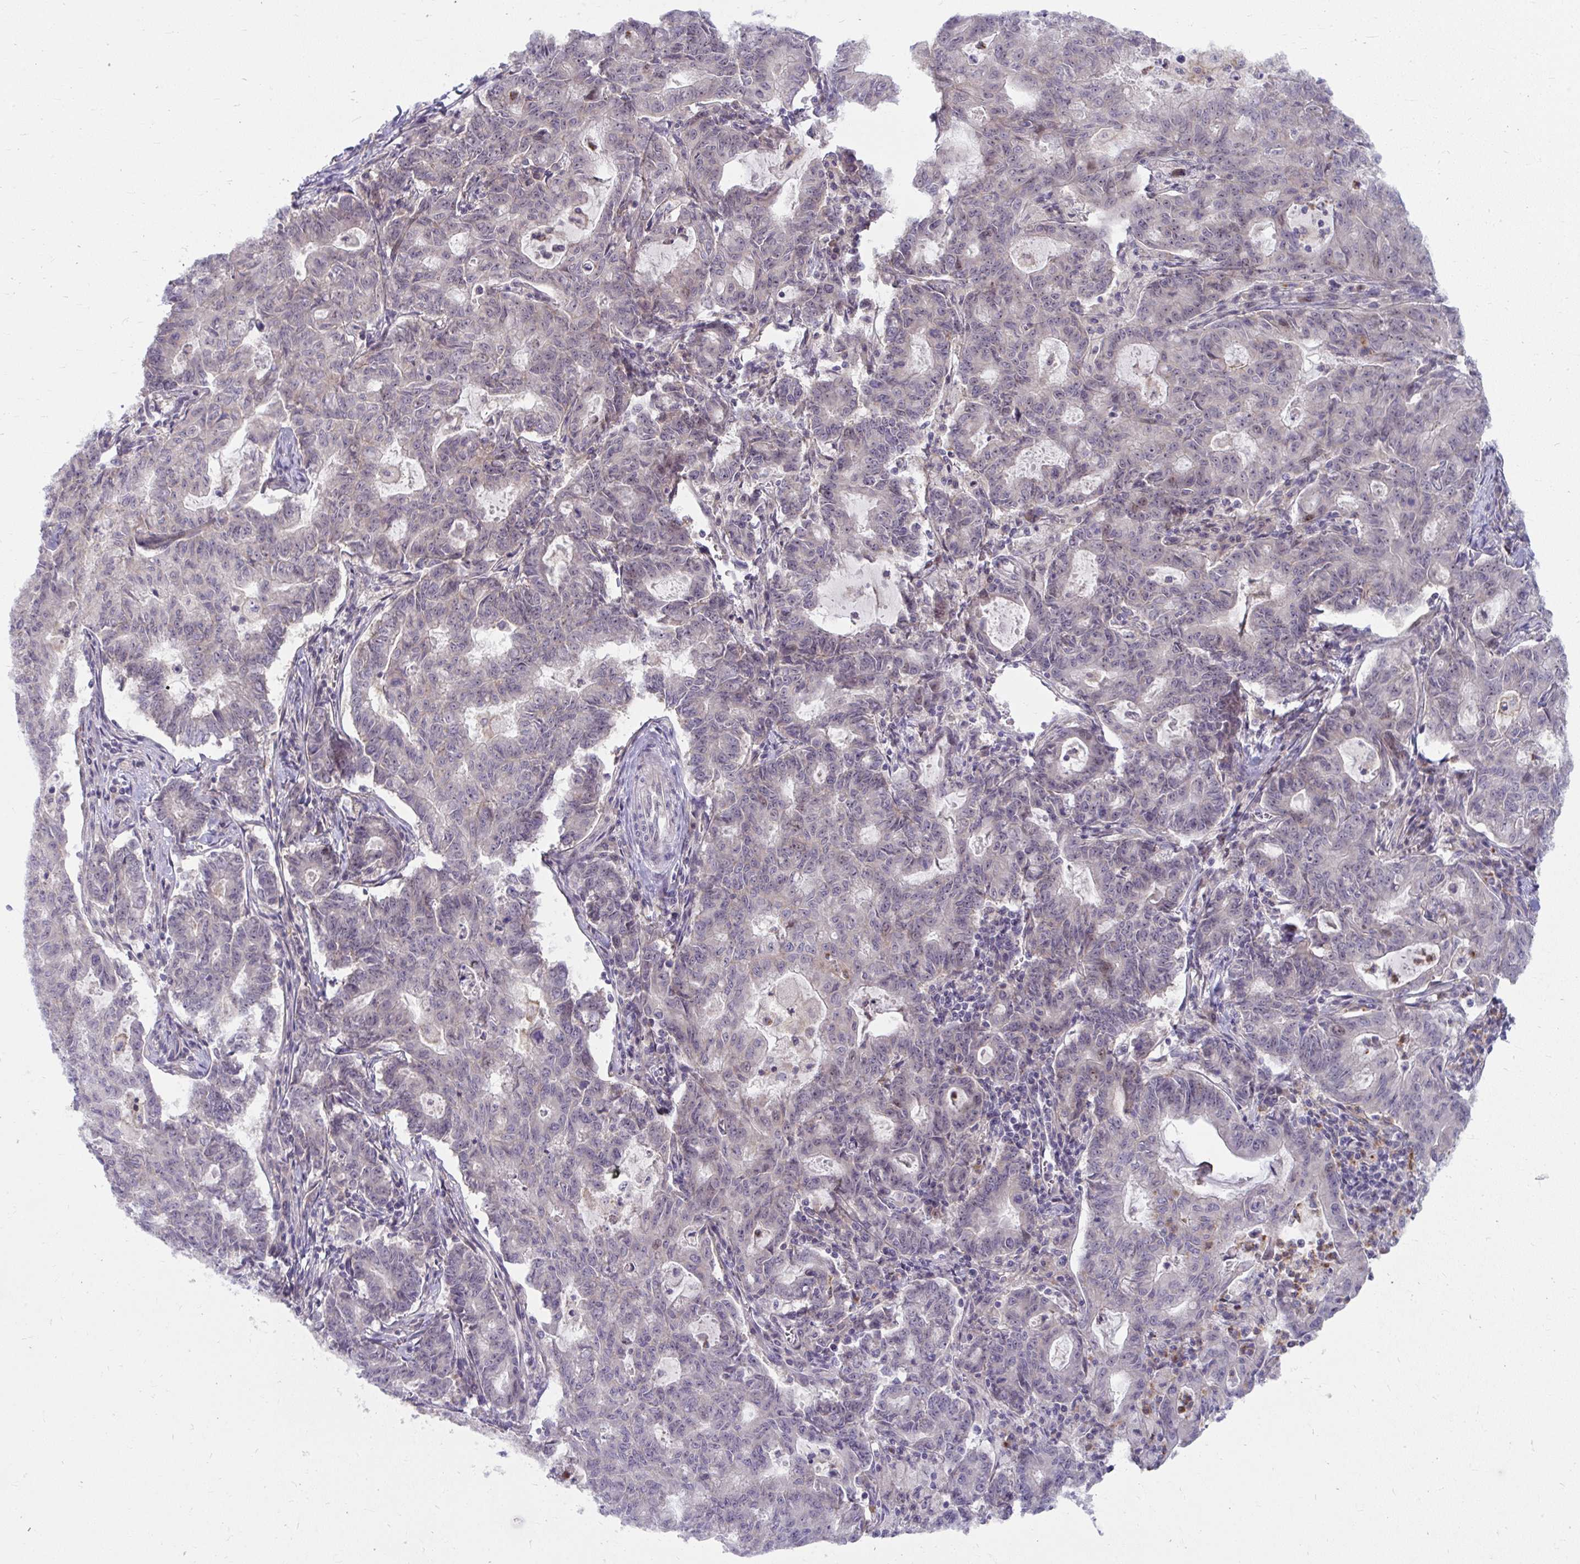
{"staining": {"intensity": "negative", "quantity": "none", "location": "none"}, "tissue": "stomach cancer", "cell_type": "Tumor cells", "image_type": "cancer", "snomed": [{"axis": "morphology", "description": "Adenocarcinoma, NOS"}, {"axis": "topography", "description": "Stomach, upper"}], "caption": "Tumor cells show no significant expression in stomach cancer. (DAB IHC, high magnification).", "gene": "MUS81", "patient": {"sex": "female", "age": 79}}